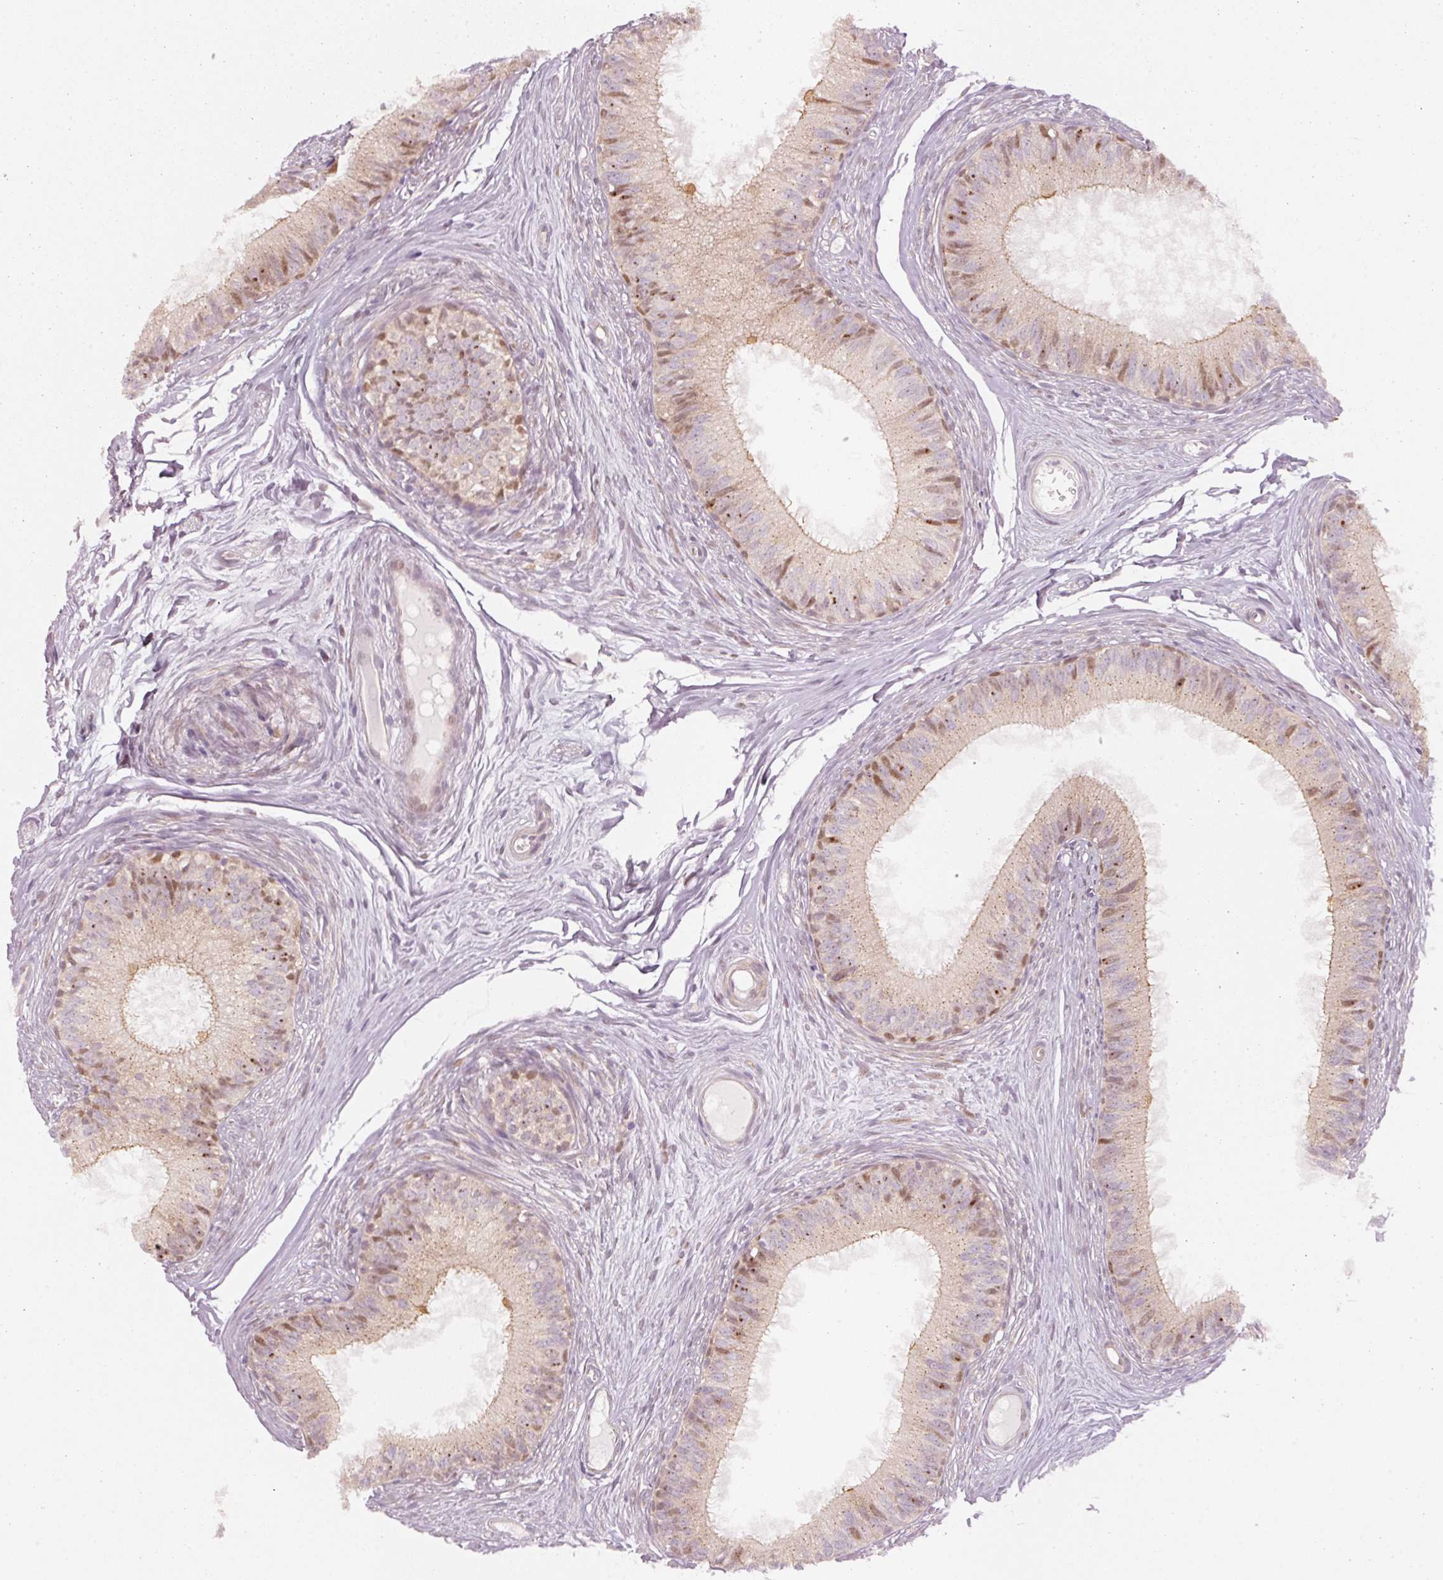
{"staining": {"intensity": "moderate", "quantity": "<25%", "location": "nuclear"}, "tissue": "epididymis", "cell_type": "Glandular cells", "image_type": "normal", "snomed": [{"axis": "morphology", "description": "Normal tissue, NOS"}, {"axis": "topography", "description": "Epididymis"}], "caption": "Immunohistochemical staining of unremarkable human epididymis exhibits low levels of moderate nuclear staining in about <25% of glandular cells.", "gene": "DAPP1", "patient": {"sex": "male", "age": 25}}